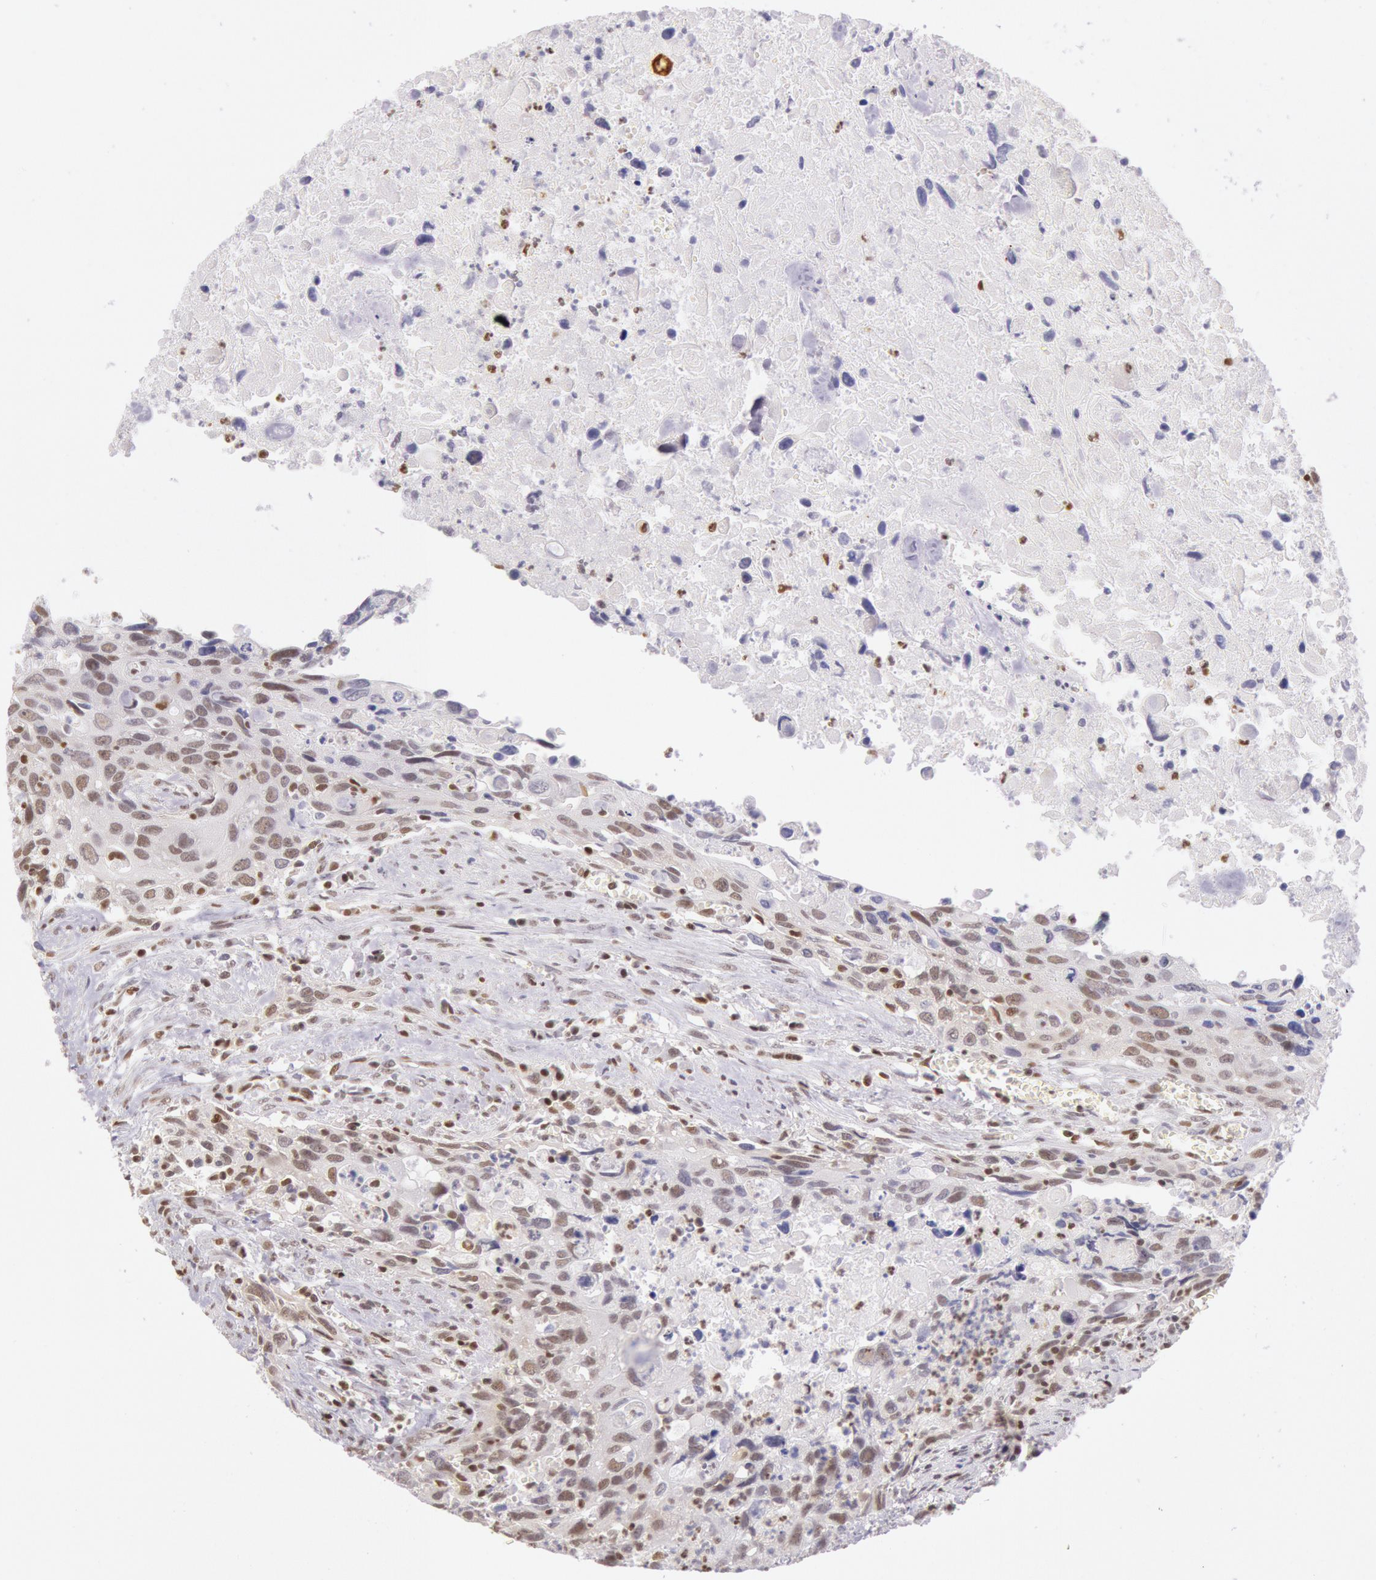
{"staining": {"intensity": "moderate", "quantity": "25%-75%", "location": "nuclear"}, "tissue": "urothelial cancer", "cell_type": "Tumor cells", "image_type": "cancer", "snomed": [{"axis": "morphology", "description": "Urothelial carcinoma, High grade"}, {"axis": "topography", "description": "Urinary bladder"}], "caption": "Immunohistochemical staining of human urothelial cancer shows medium levels of moderate nuclear protein positivity in approximately 25%-75% of tumor cells.", "gene": "ESS2", "patient": {"sex": "male", "age": 71}}